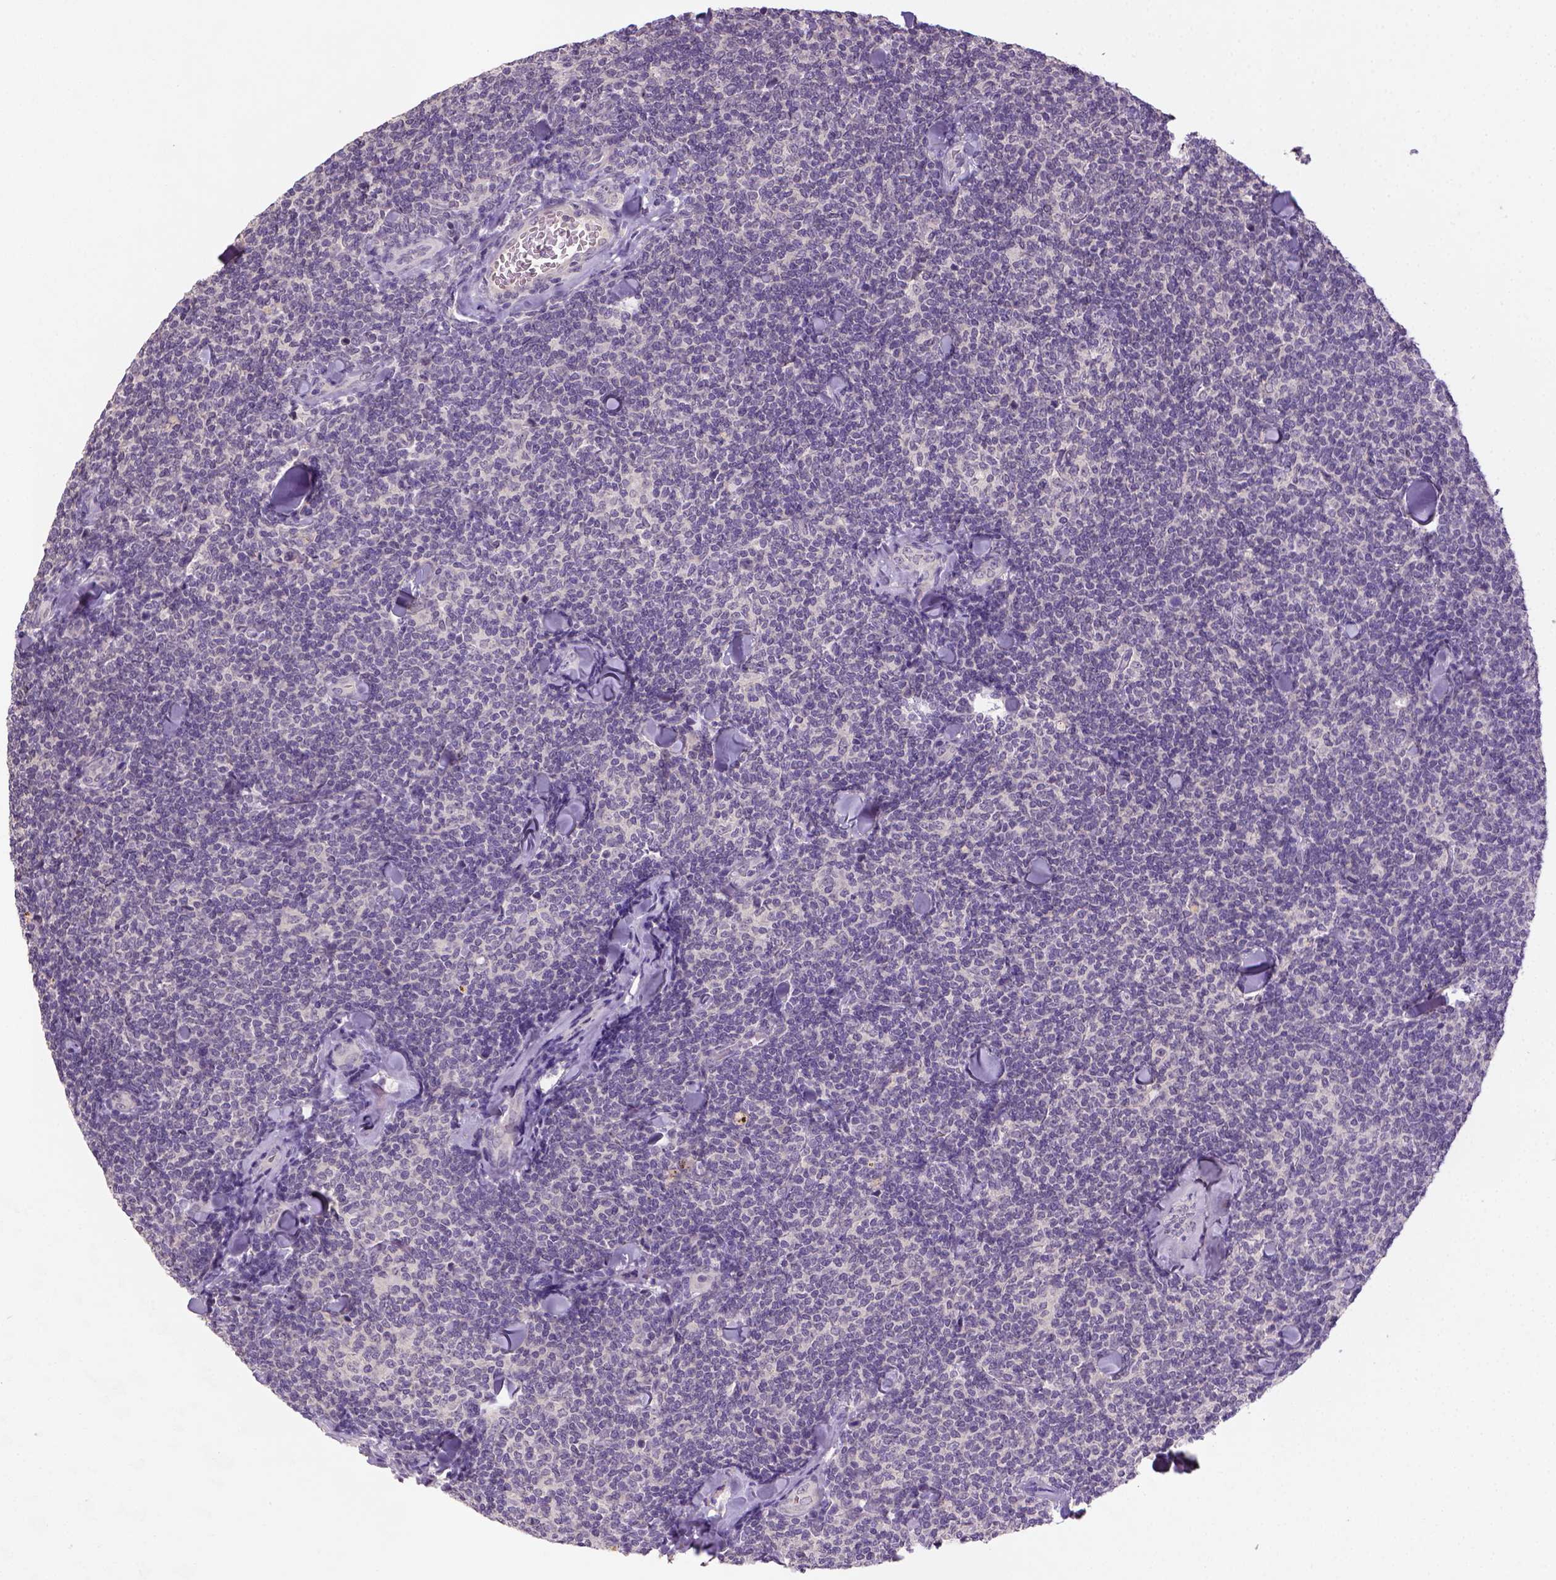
{"staining": {"intensity": "negative", "quantity": "none", "location": "none"}, "tissue": "lymphoma", "cell_type": "Tumor cells", "image_type": "cancer", "snomed": [{"axis": "morphology", "description": "Malignant lymphoma, non-Hodgkin's type, Low grade"}, {"axis": "topography", "description": "Lymph node"}], "caption": "There is no significant staining in tumor cells of lymphoma.", "gene": "NLGN2", "patient": {"sex": "female", "age": 56}}